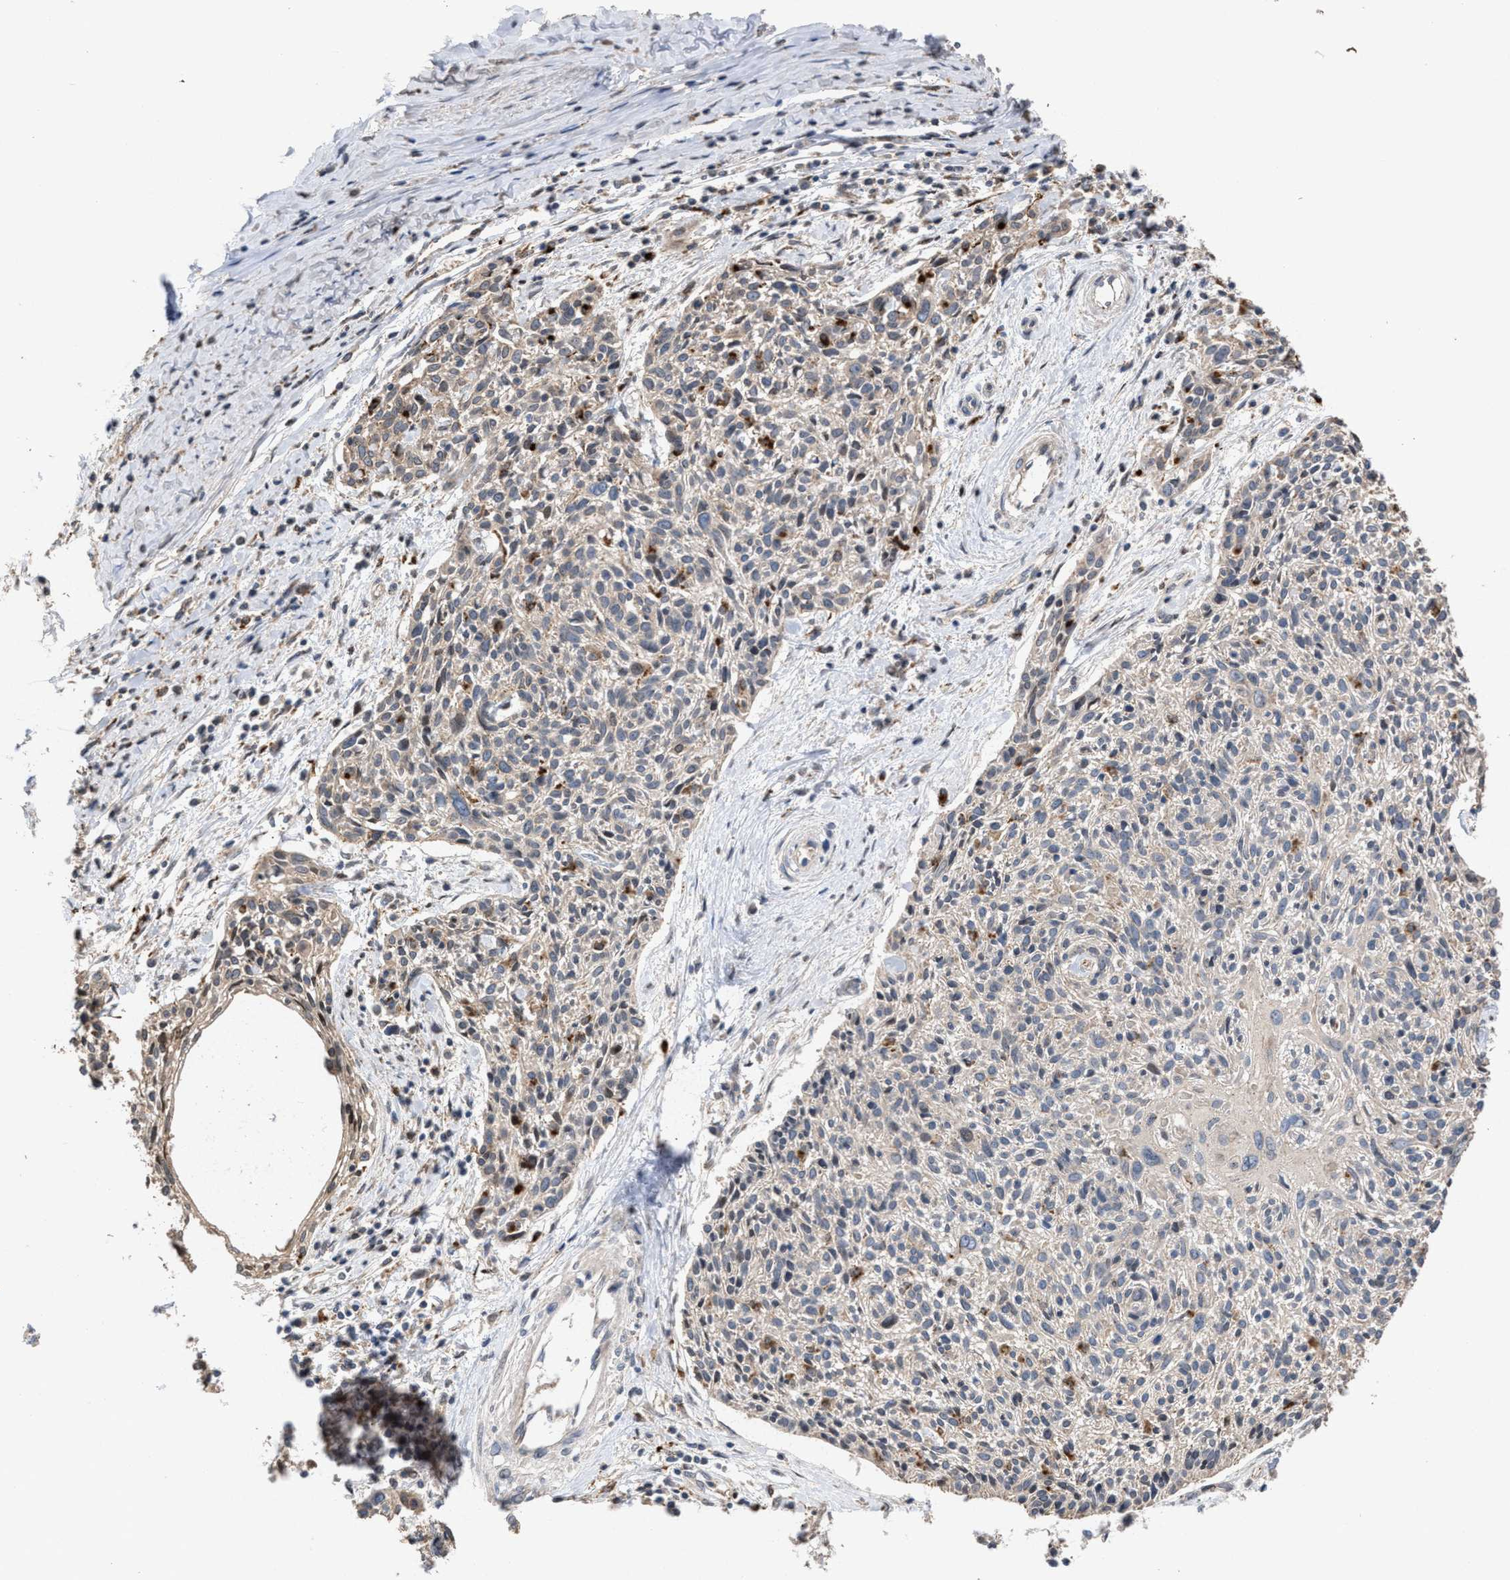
{"staining": {"intensity": "weak", "quantity": "<25%", "location": "cytoplasmic/membranous"}, "tissue": "cervical cancer", "cell_type": "Tumor cells", "image_type": "cancer", "snomed": [{"axis": "morphology", "description": "Squamous cell carcinoma, NOS"}, {"axis": "topography", "description": "Cervix"}], "caption": "This is an immunohistochemistry (IHC) micrograph of cervical squamous cell carcinoma. There is no expression in tumor cells.", "gene": "ELMO3", "patient": {"sex": "female", "age": 51}}